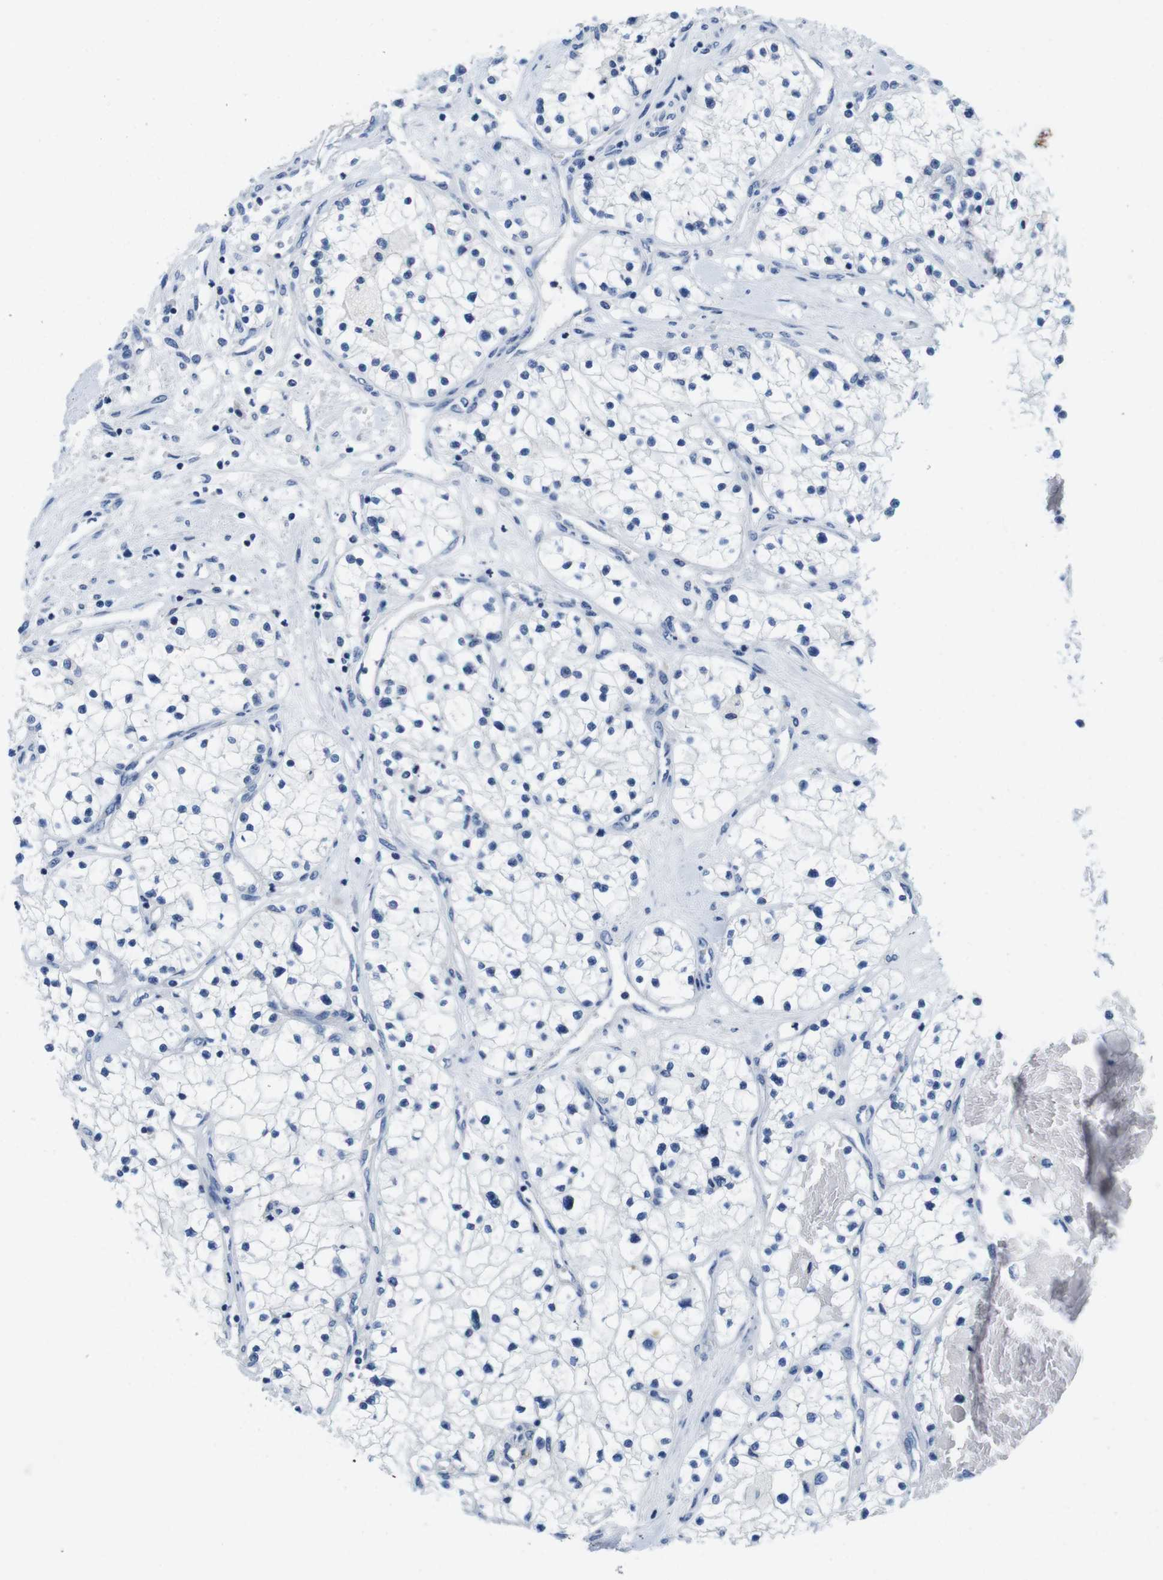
{"staining": {"intensity": "negative", "quantity": "none", "location": "none"}, "tissue": "renal cancer", "cell_type": "Tumor cells", "image_type": "cancer", "snomed": [{"axis": "morphology", "description": "Adenocarcinoma, NOS"}, {"axis": "topography", "description": "Kidney"}], "caption": "IHC photomicrograph of human renal cancer stained for a protein (brown), which reveals no expression in tumor cells.", "gene": "MAP6", "patient": {"sex": "male", "age": 68}}